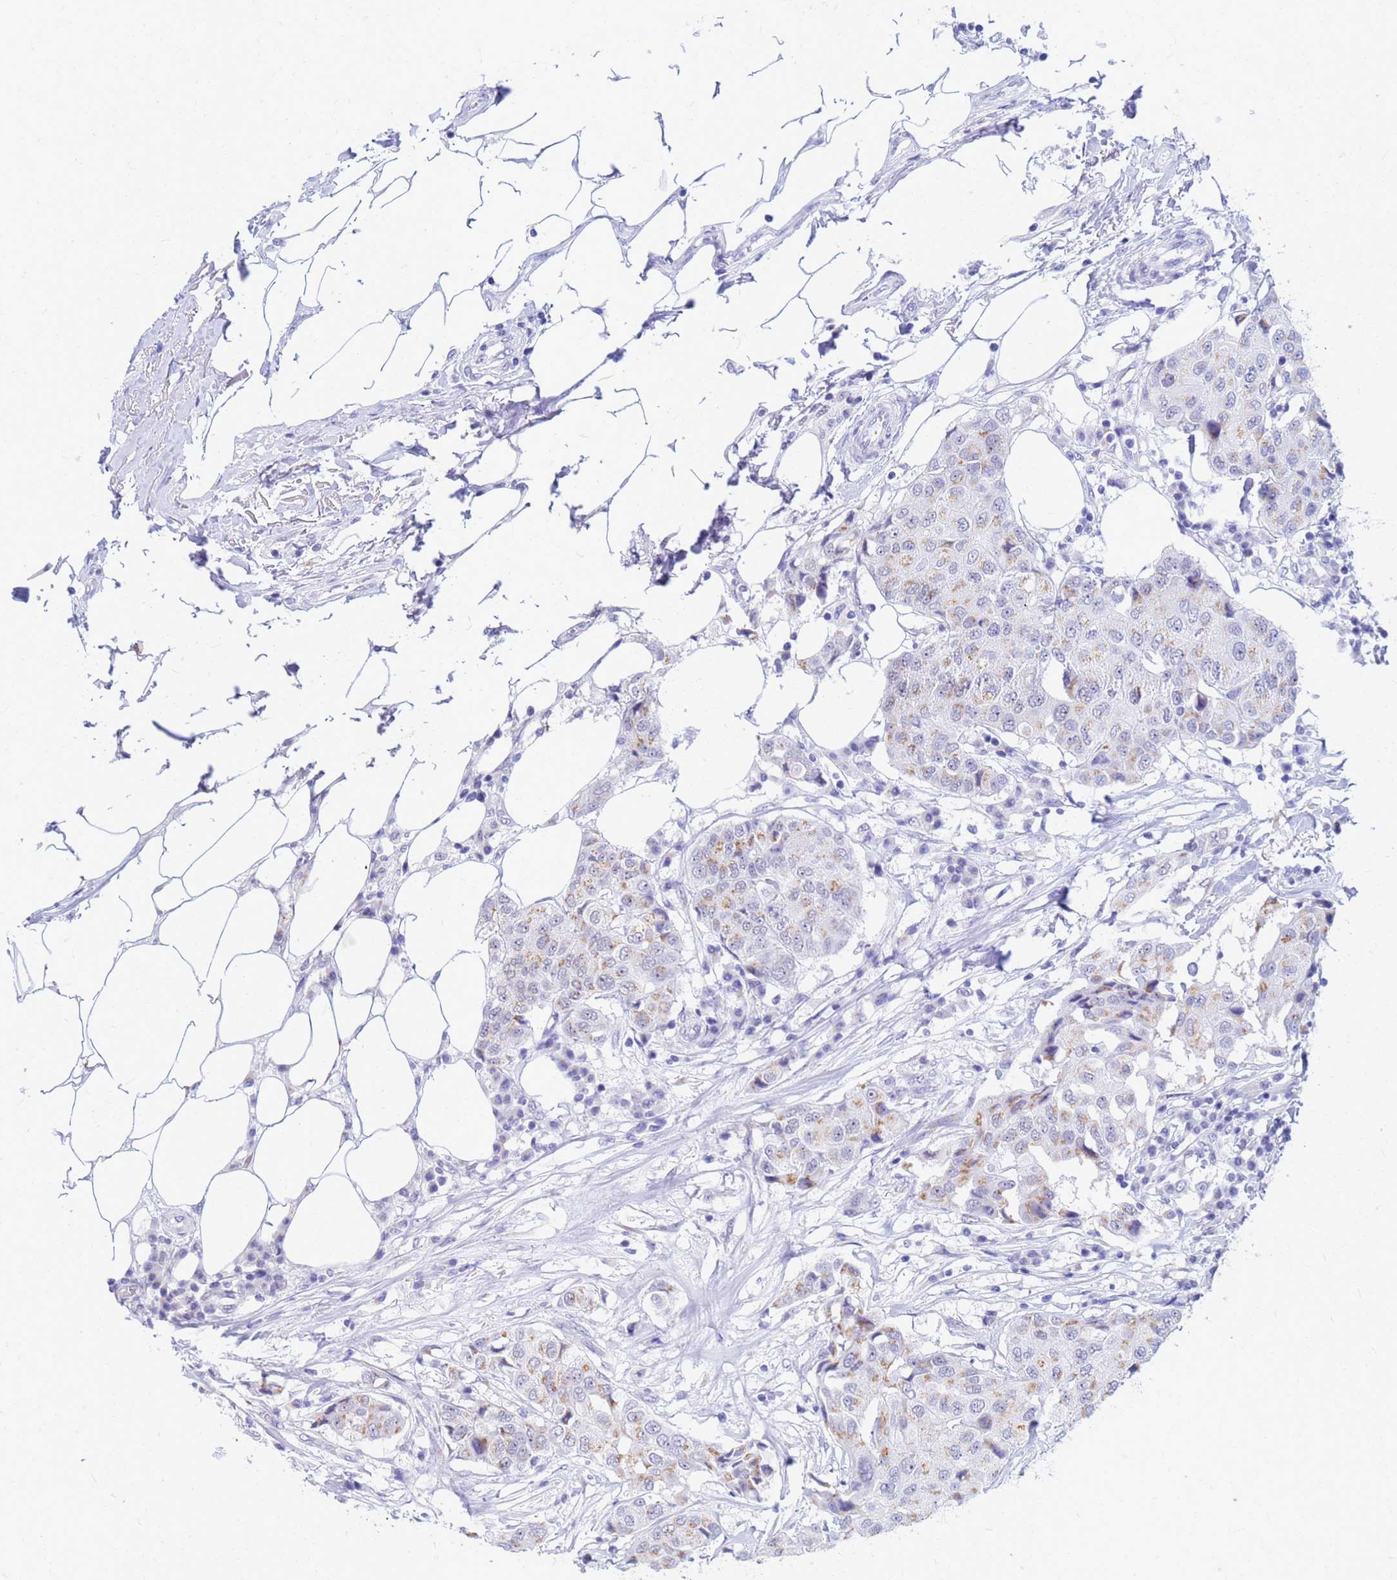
{"staining": {"intensity": "moderate", "quantity": "25%-75%", "location": "cytoplasmic/membranous"}, "tissue": "breast cancer", "cell_type": "Tumor cells", "image_type": "cancer", "snomed": [{"axis": "morphology", "description": "Duct carcinoma"}, {"axis": "topography", "description": "Breast"}], "caption": "Human breast cancer (invasive ductal carcinoma) stained with a brown dye demonstrates moderate cytoplasmic/membranous positive positivity in about 25%-75% of tumor cells.", "gene": "NCBP2", "patient": {"sex": "female", "age": 80}}